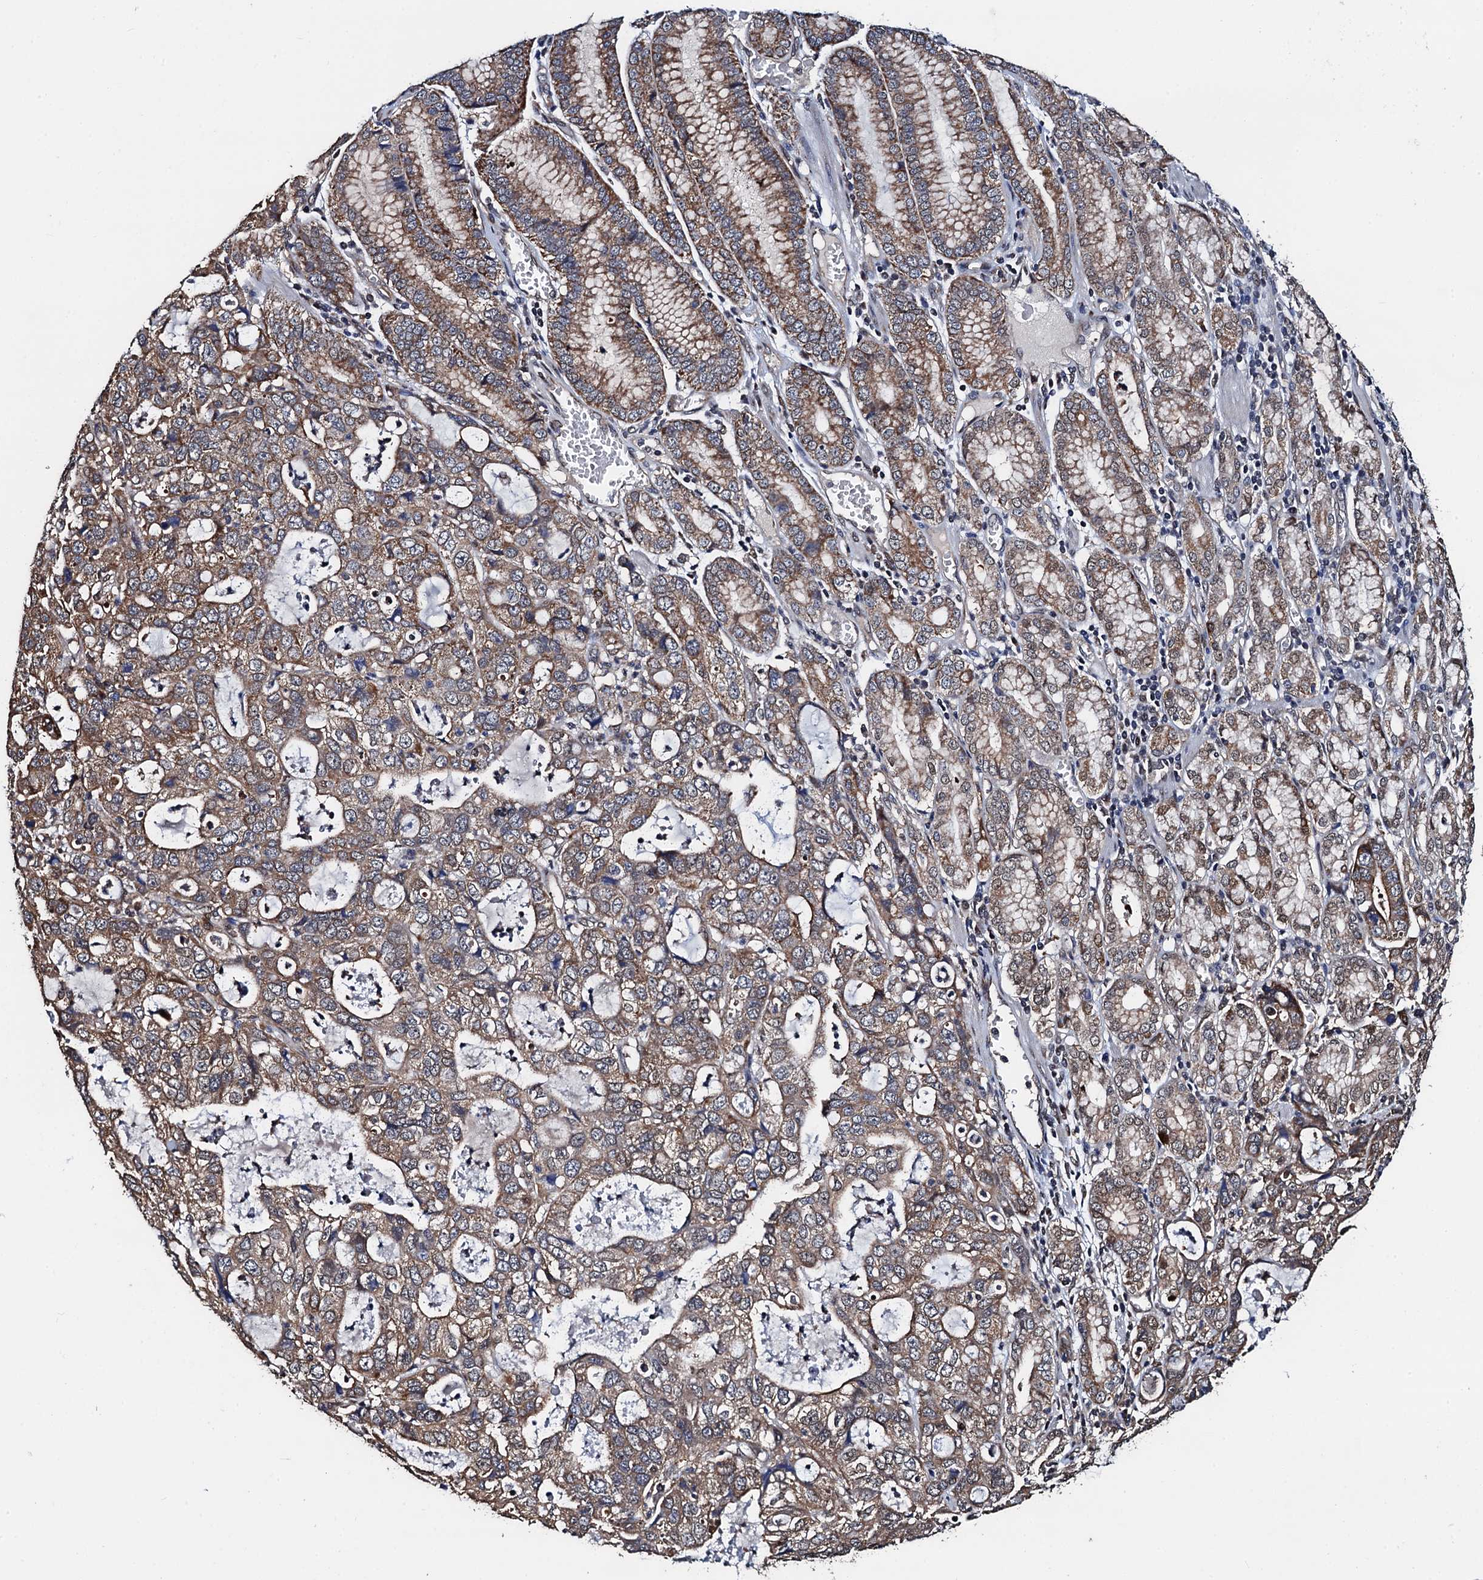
{"staining": {"intensity": "moderate", "quantity": "25%-75%", "location": "cytoplasmic/membranous"}, "tissue": "stomach cancer", "cell_type": "Tumor cells", "image_type": "cancer", "snomed": [{"axis": "morphology", "description": "Adenocarcinoma, NOS"}, {"axis": "topography", "description": "Stomach, upper"}], "caption": "Stomach cancer (adenocarcinoma) stained with a brown dye shows moderate cytoplasmic/membranous positive positivity in about 25%-75% of tumor cells.", "gene": "PTCD3", "patient": {"sex": "female", "age": 52}}